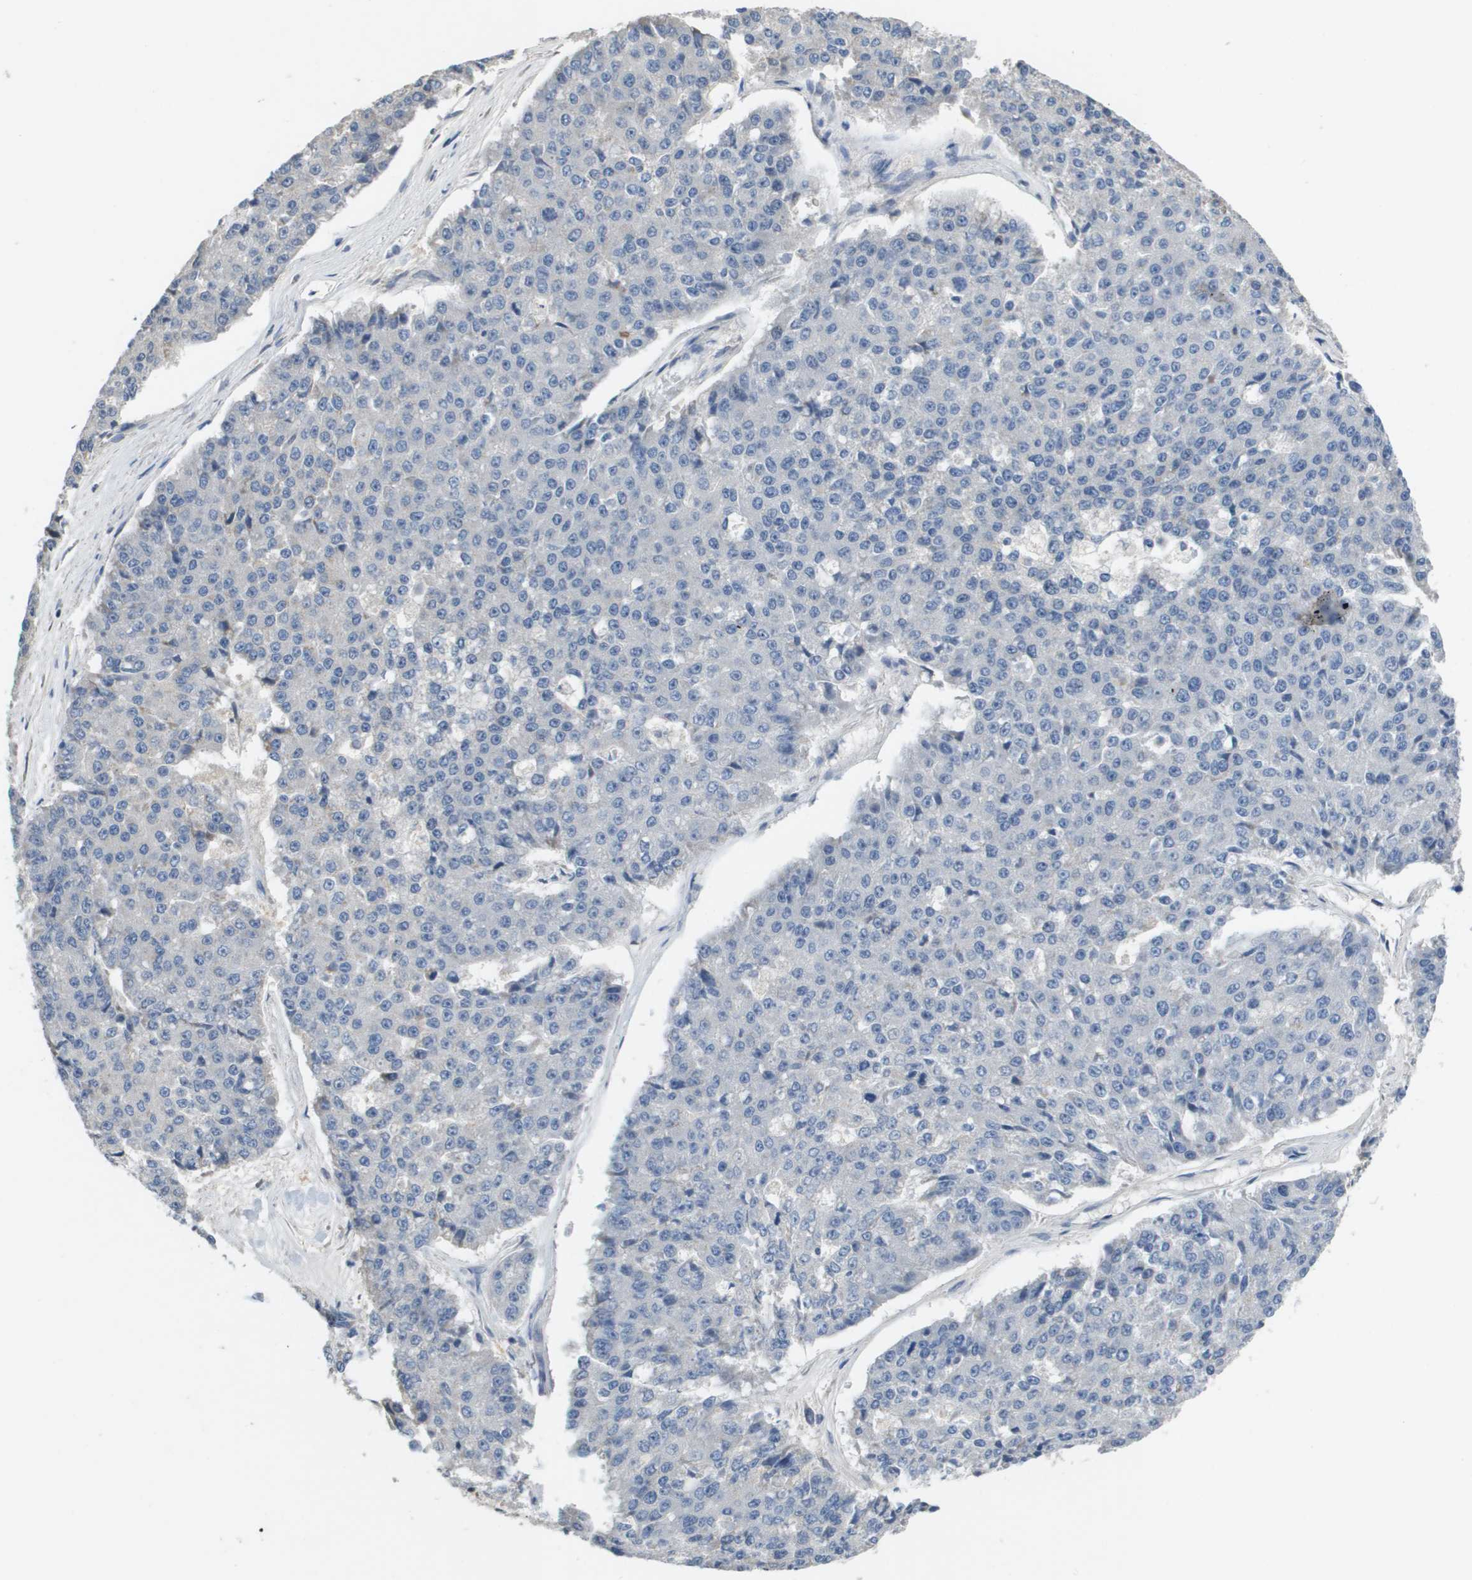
{"staining": {"intensity": "negative", "quantity": "none", "location": "none"}, "tissue": "pancreatic cancer", "cell_type": "Tumor cells", "image_type": "cancer", "snomed": [{"axis": "morphology", "description": "Adenocarcinoma, NOS"}, {"axis": "topography", "description": "Pancreas"}], "caption": "Pancreatic cancer (adenocarcinoma) was stained to show a protein in brown. There is no significant staining in tumor cells.", "gene": "CAPN11", "patient": {"sex": "male", "age": 50}}